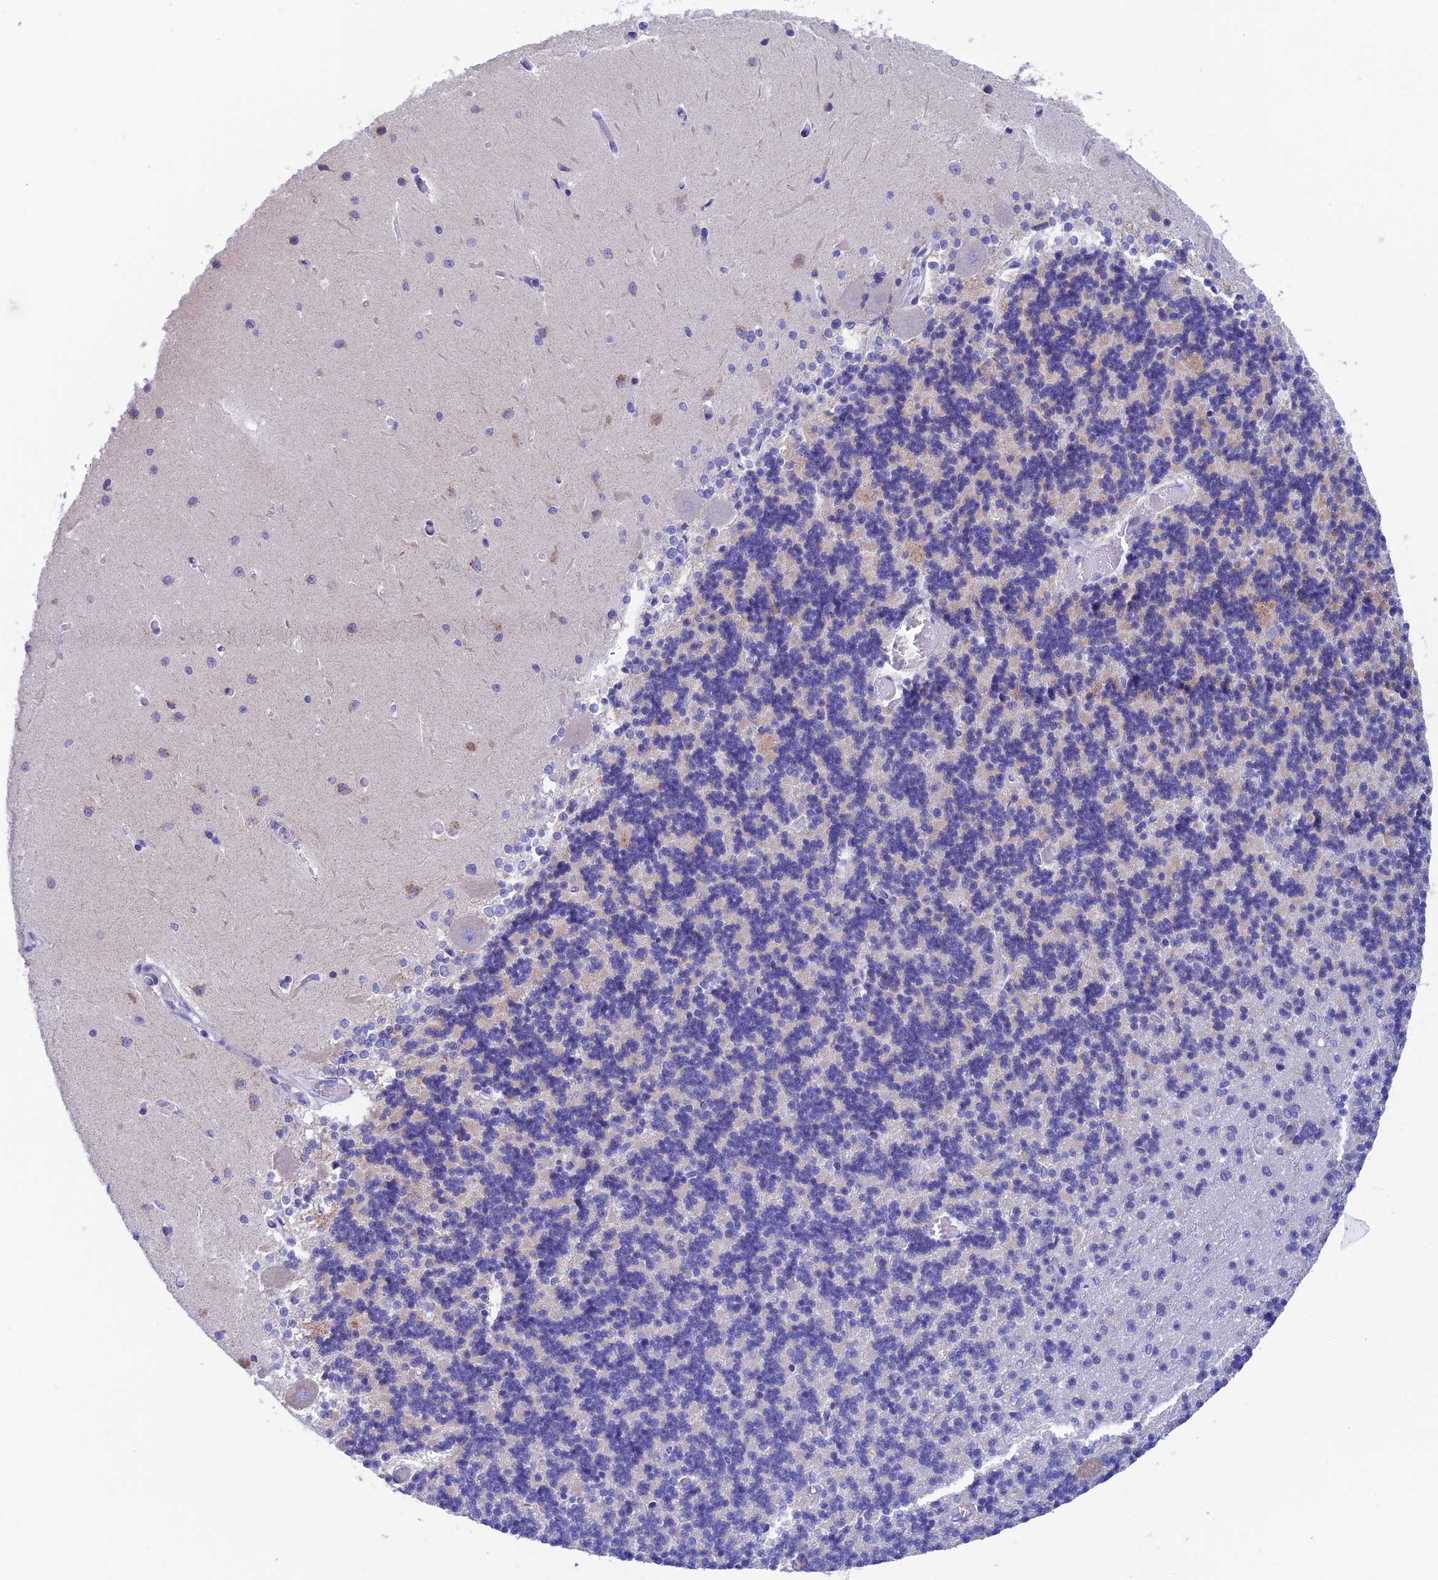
{"staining": {"intensity": "moderate", "quantity": "<25%", "location": "cytoplasmic/membranous"}, "tissue": "cerebellum", "cell_type": "Cells in granular layer", "image_type": "normal", "snomed": [{"axis": "morphology", "description": "Normal tissue, NOS"}, {"axis": "topography", "description": "Cerebellum"}], "caption": "A high-resolution photomicrograph shows immunohistochemistry staining of benign cerebellum, which shows moderate cytoplasmic/membranous staining in approximately <25% of cells in granular layer. (Brightfield microscopy of DAB IHC at high magnification).", "gene": "NXPE4", "patient": {"sex": "male", "age": 37}}